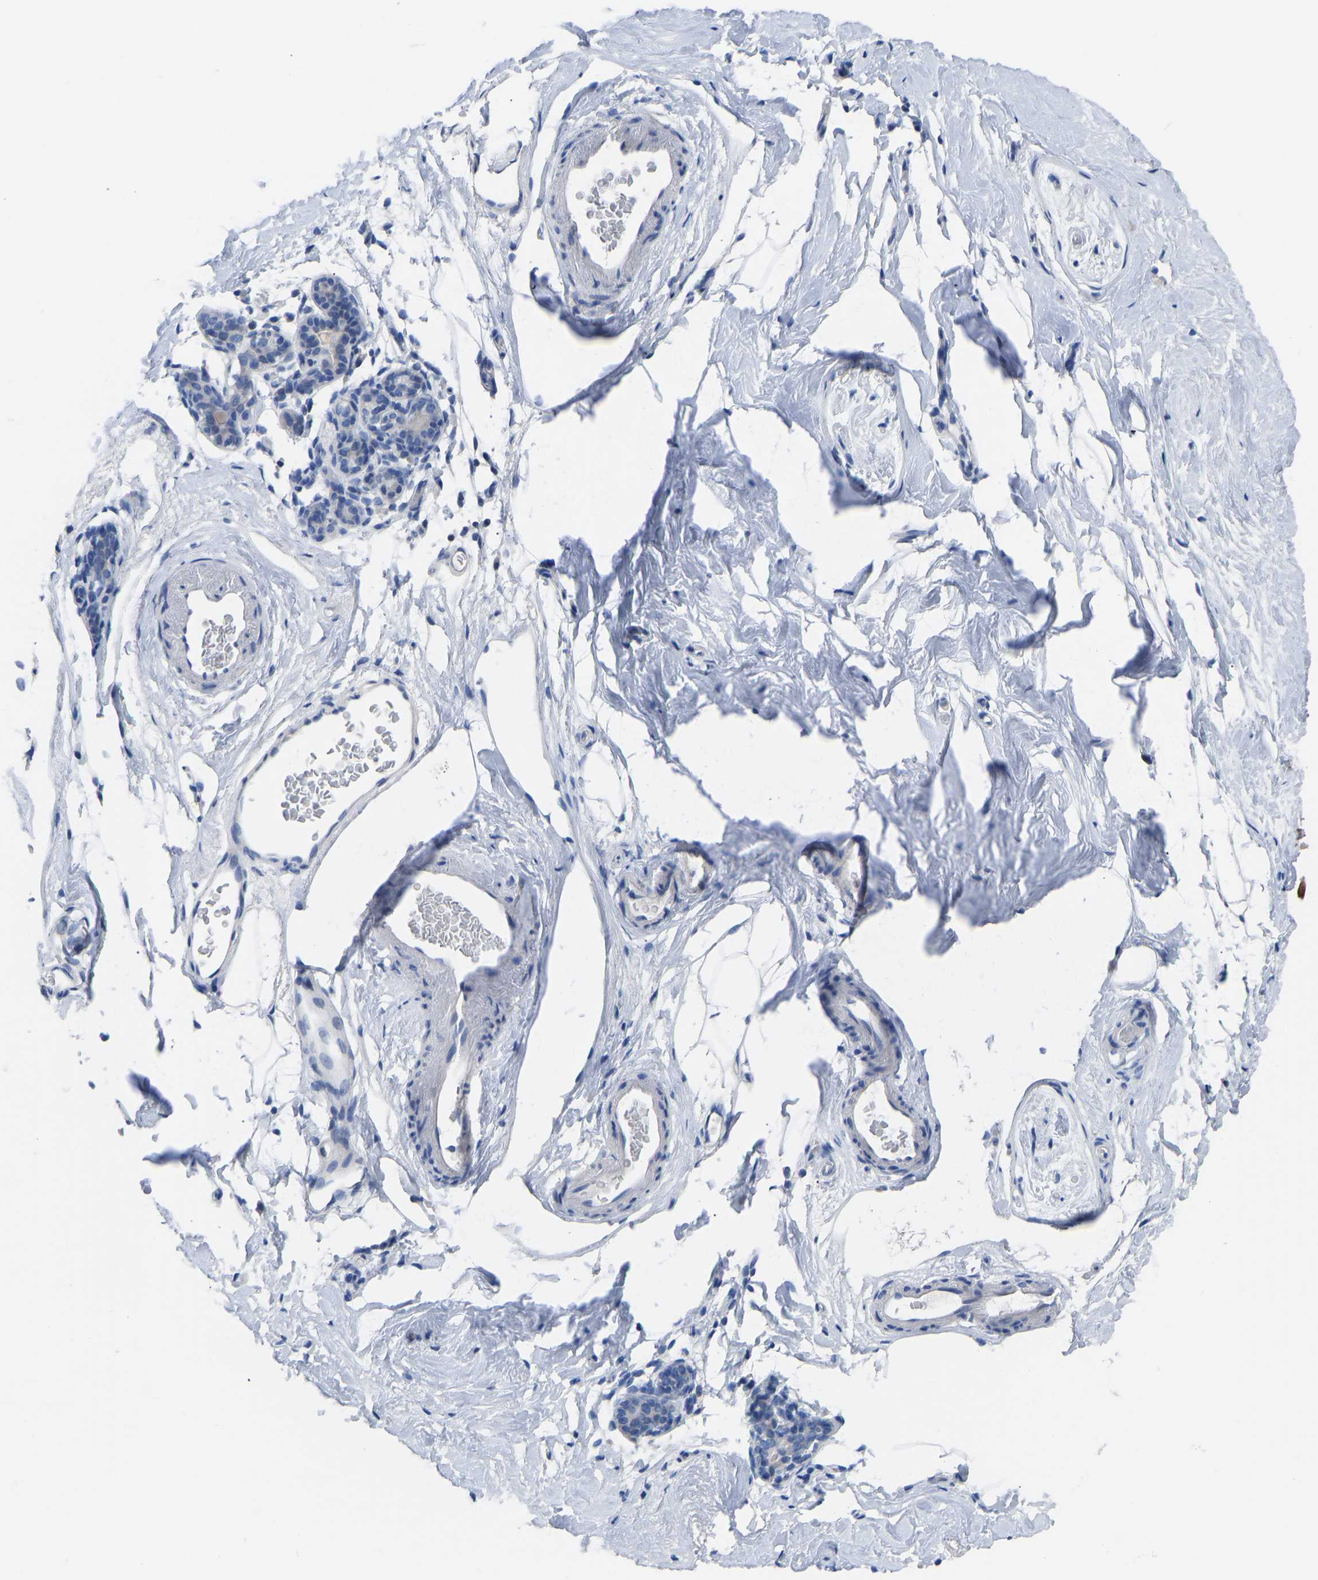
{"staining": {"intensity": "negative", "quantity": "none", "location": "none"}, "tissue": "breast", "cell_type": "Adipocytes", "image_type": "normal", "snomed": [{"axis": "morphology", "description": "Normal tissue, NOS"}, {"axis": "topography", "description": "Breast"}], "caption": "Adipocytes are negative for protein expression in benign human breast. (DAB (3,3'-diaminobenzidine) immunohistochemistry visualized using brightfield microscopy, high magnification).", "gene": "OLIG2", "patient": {"sex": "female", "age": 62}}